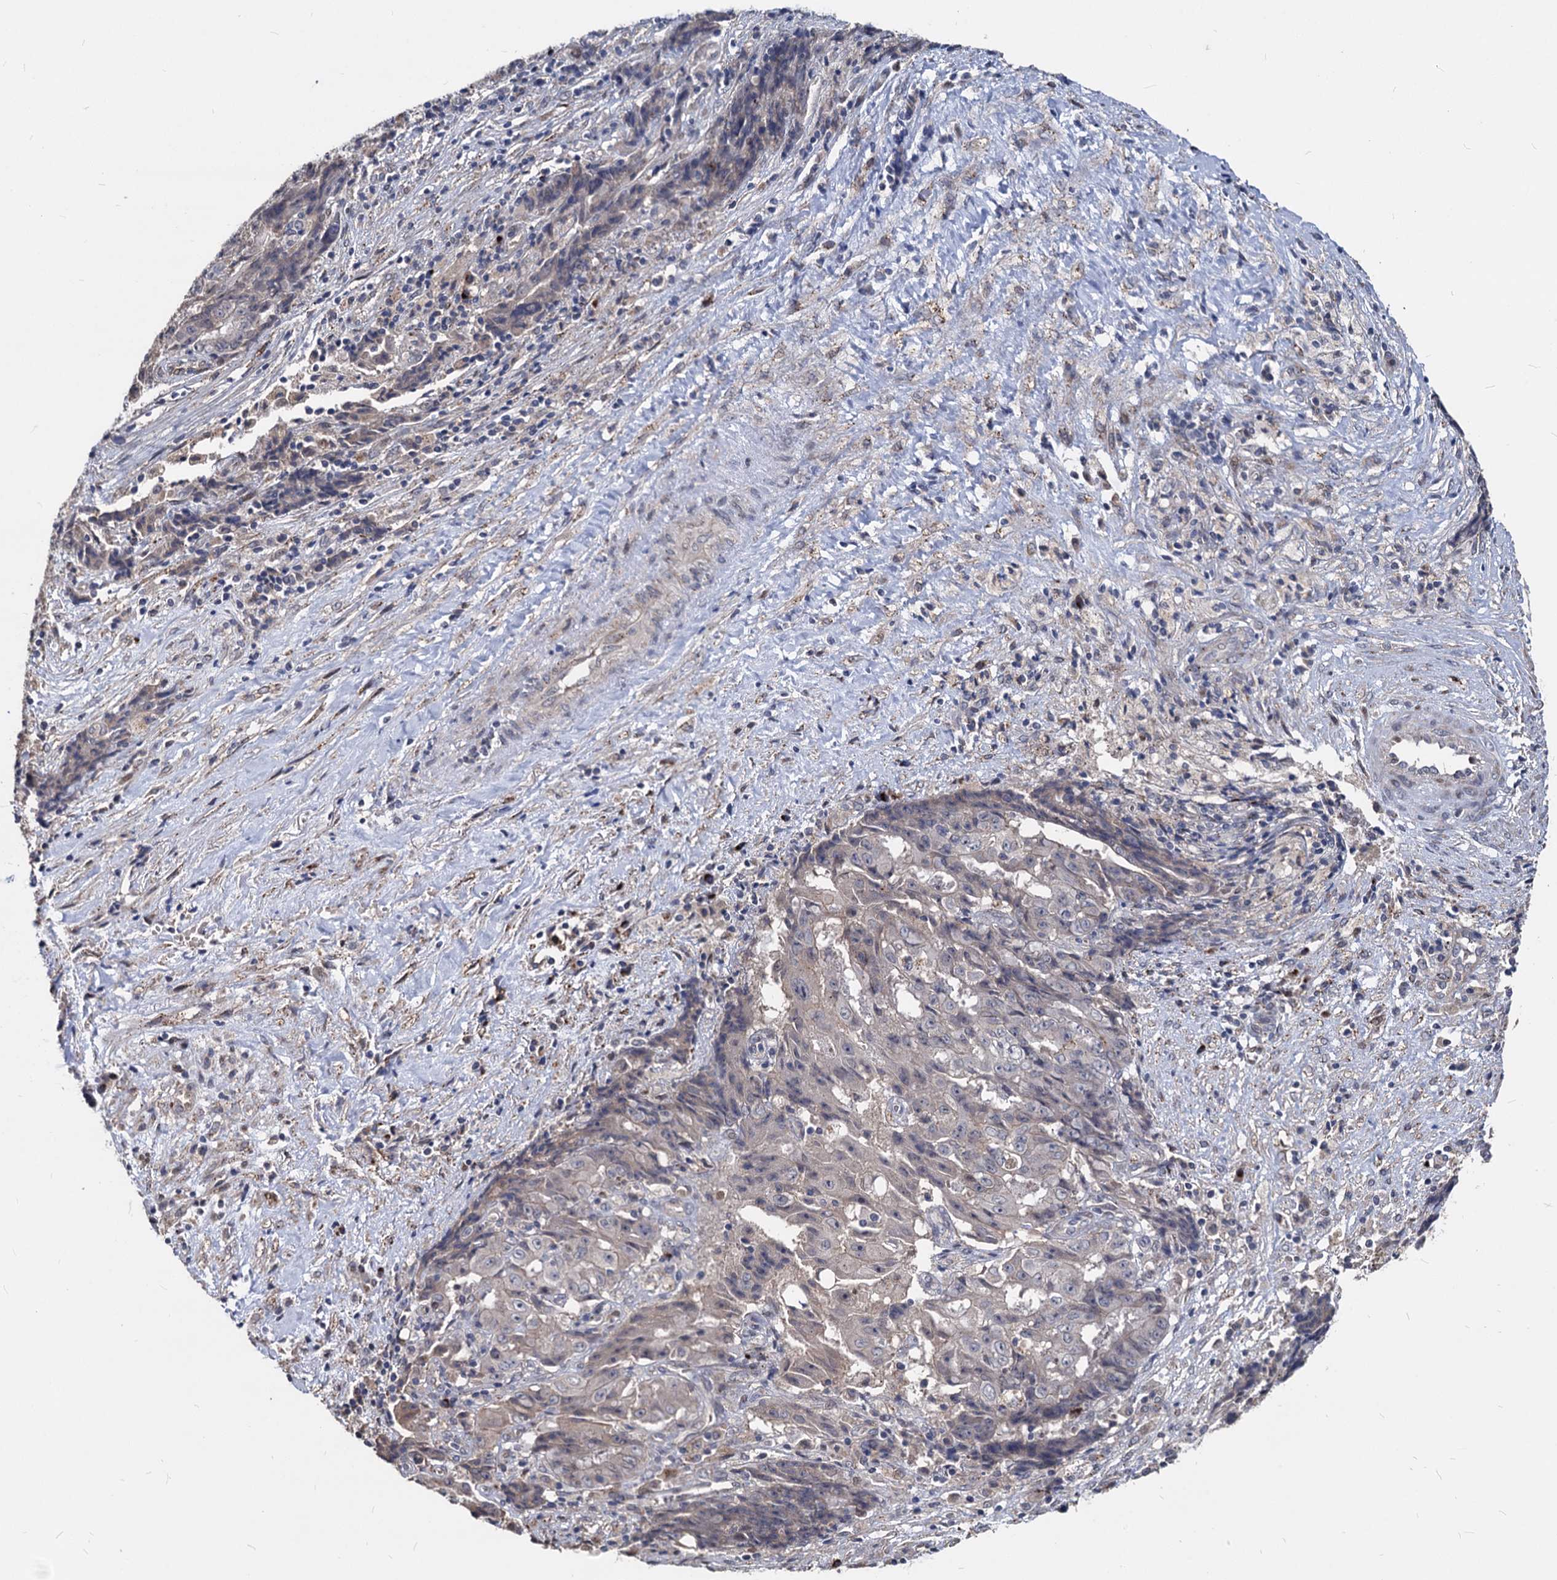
{"staining": {"intensity": "negative", "quantity": "none", "location": "none"}, "tissue": "ovarian cancer", "cell_type": "Tumor cells", "image_type": "cancer", "snomed": [{"axis": "morphology", "description": "Carcinoma, endometroid"}, {"axis": "topography", "description": "Ovary"}], "caption": "IHC micrograph of neoplastic tissue: ovarian cancer (endometroid carcinoma) stained with DAB reveals no significant protein staining in tumor cells.", "gene": "SMAGP", "patient": {"sex": "female", "age": 42}}